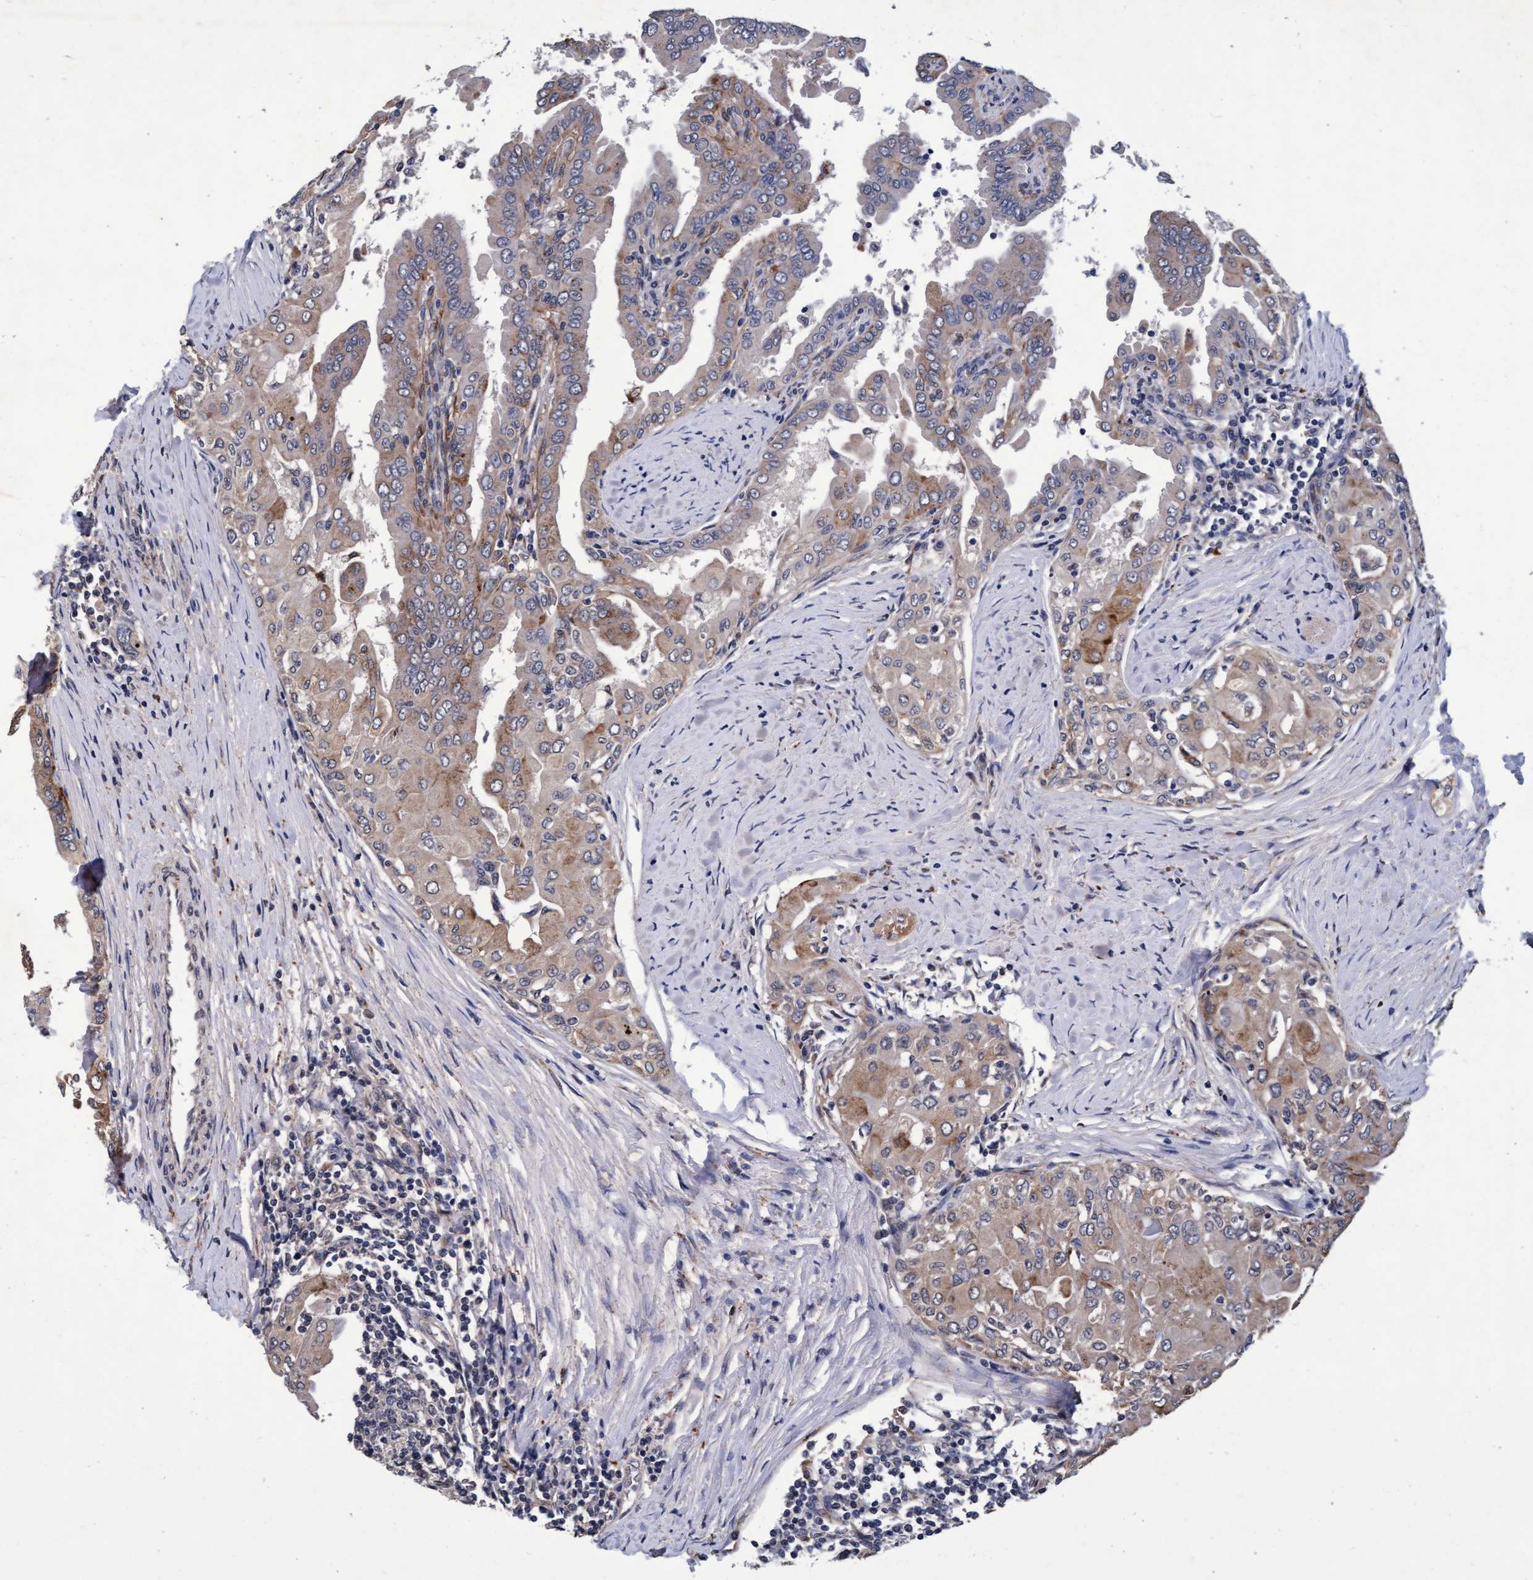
{"staining": {"intensity": "moderate", "quantity": "<25%", "location": "cytoplasmic/membranous"}, "tissue": "thyroid cancer", "cell_type": "Tumor cells", "image_type": "cancer", "snomed": [{"axis": "morphology", "description": "Papillary adenocarcinoma, NOS"}, {"axis": "topography", "description": "Thyroid gland"}], "caption": "Moderate cytoplasmic/membranous protein expression is present in approximately <25% of tumor cells in papillary adenocarcinoma (thyroid). (DAB IHC with brightfield microscopy, high magnification).", "gene": "CPQ", "patient": {"sex": "male", "age": 33}}